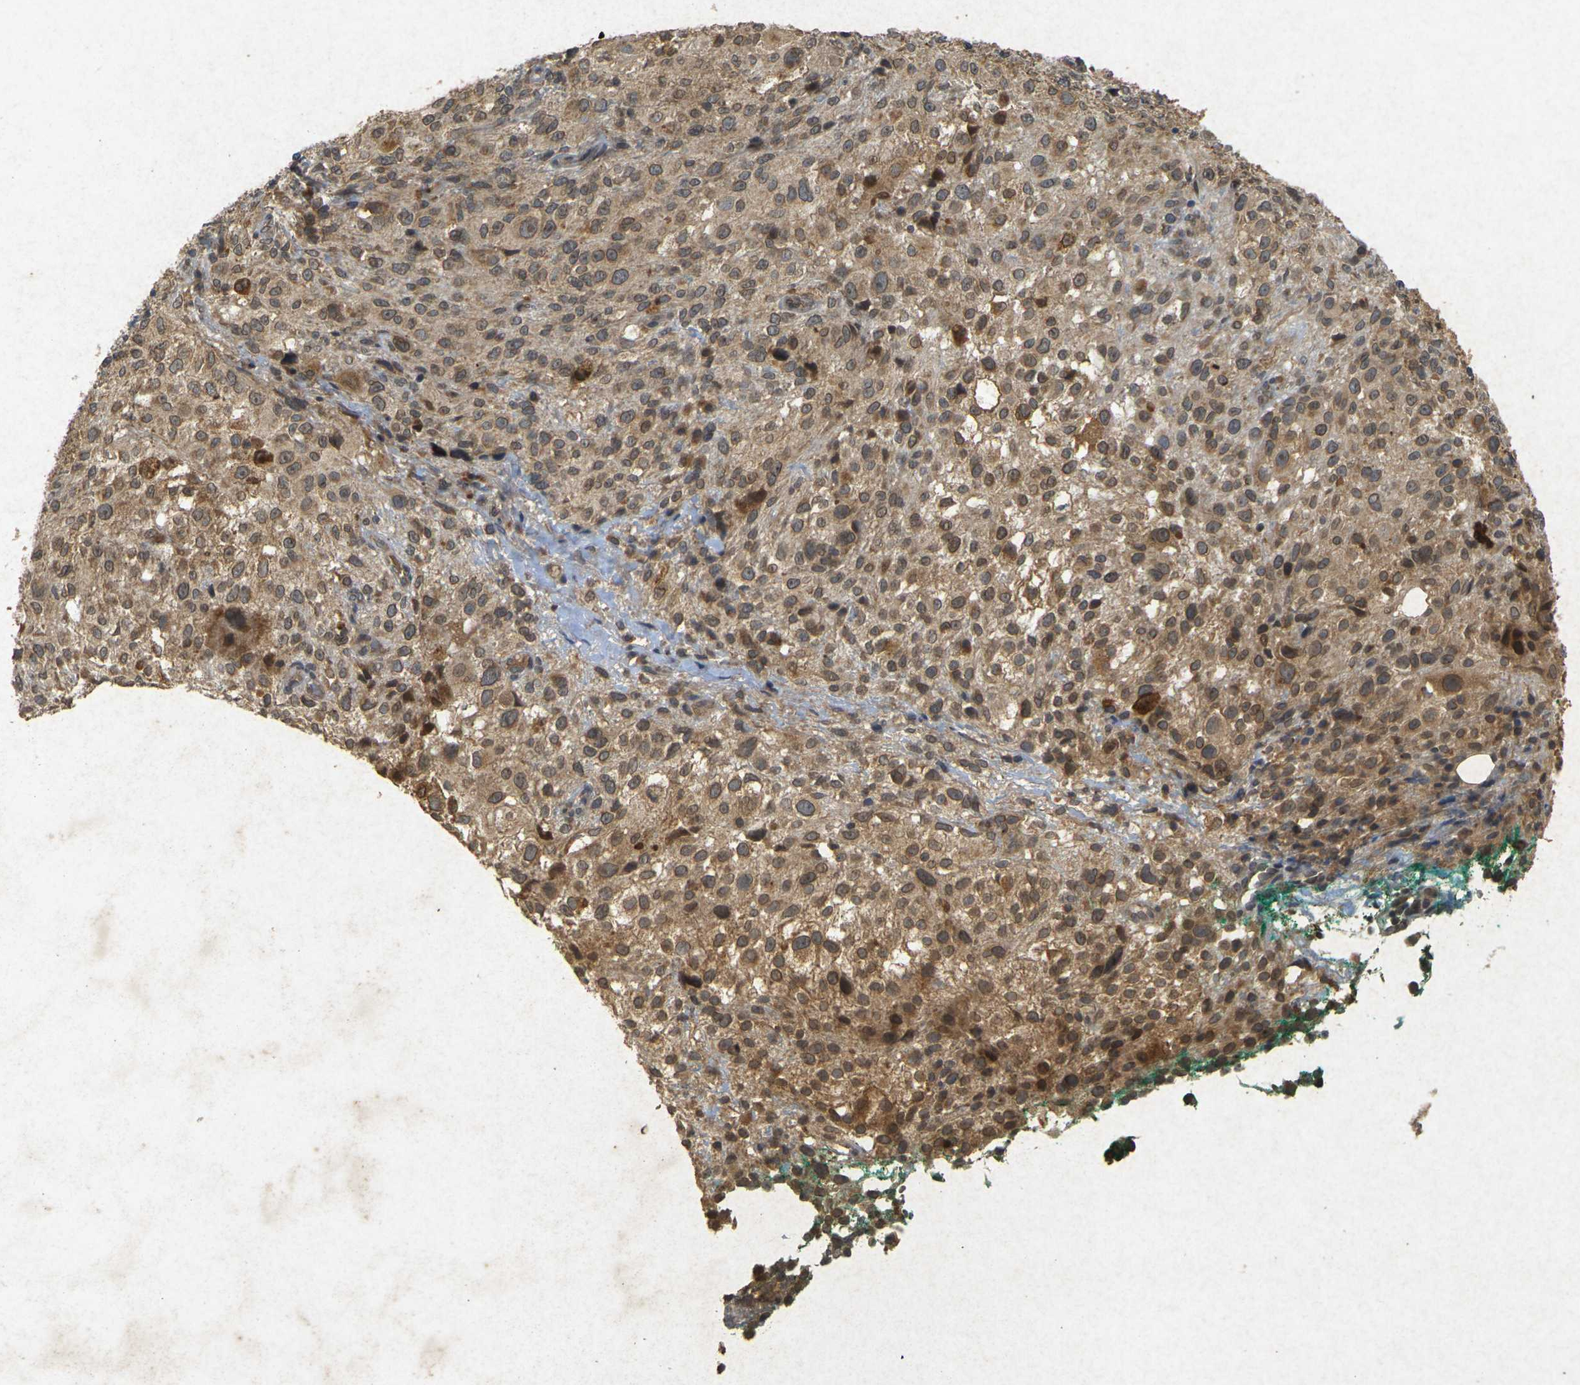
{"staining": {"intensity": "moderate", "quantity": ">75%", "location": "cytoplasmic/membranous,nuclear"}, "tissue": "melanoma", "cell_type": "Tumor cells", "image_type": "cancer", "snomed": [{"axis": "morphology", "description": "Necrosis, NOS"}, {"axis": "morphology", "description": "Malignant melanoma, NOS"}, {"axis": "topography", "description": "Skin"}], "caption": "Protein staining demonstrates moderate cytoplasmic/membranous and nuclear positivity in approximately >75% of tumor cells in malignant melanoma.", "gene": "ERN1", "patient": {"sex": "female", "age": 87}}